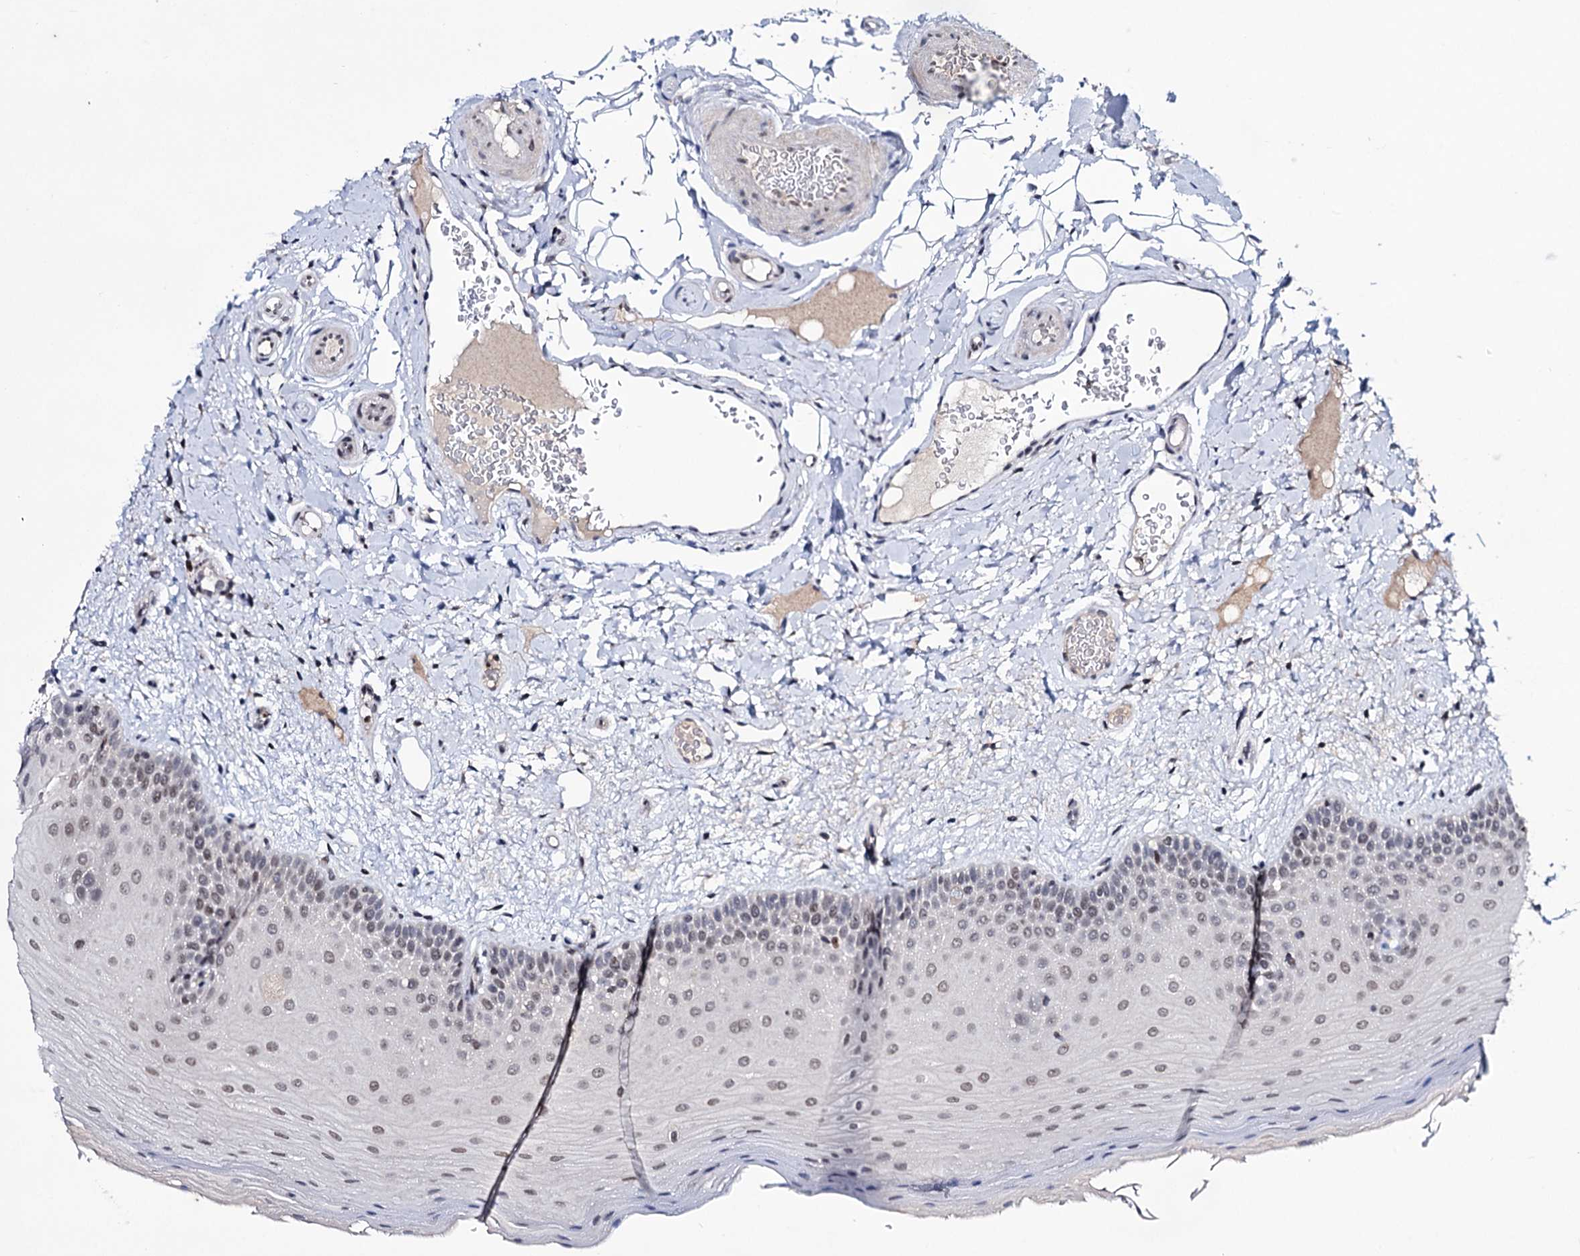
{"staining": {"intensity": "weak", "quantity": ">75%", "location": "nuclear"}, "tissue": "oral mucosa", "cell_type": "Squamous epithelial cells", "image_type": "normal", "snomed": [{"axis": "morphology", "description": "Normal tissue, NOS"}, {"axis": "topography", "description": "Oral tissue"}, {"axis": "topography", "description": "Tounge, NOS"}], "caption": "A high-resolution micrograph shows IHC staining of benign oral mucosa, which shows weak nuclear expression in about >75% of squamous epithelial cells.", "gene": "SMCHD1", "patient": {"sex": "male", "age": 47}}